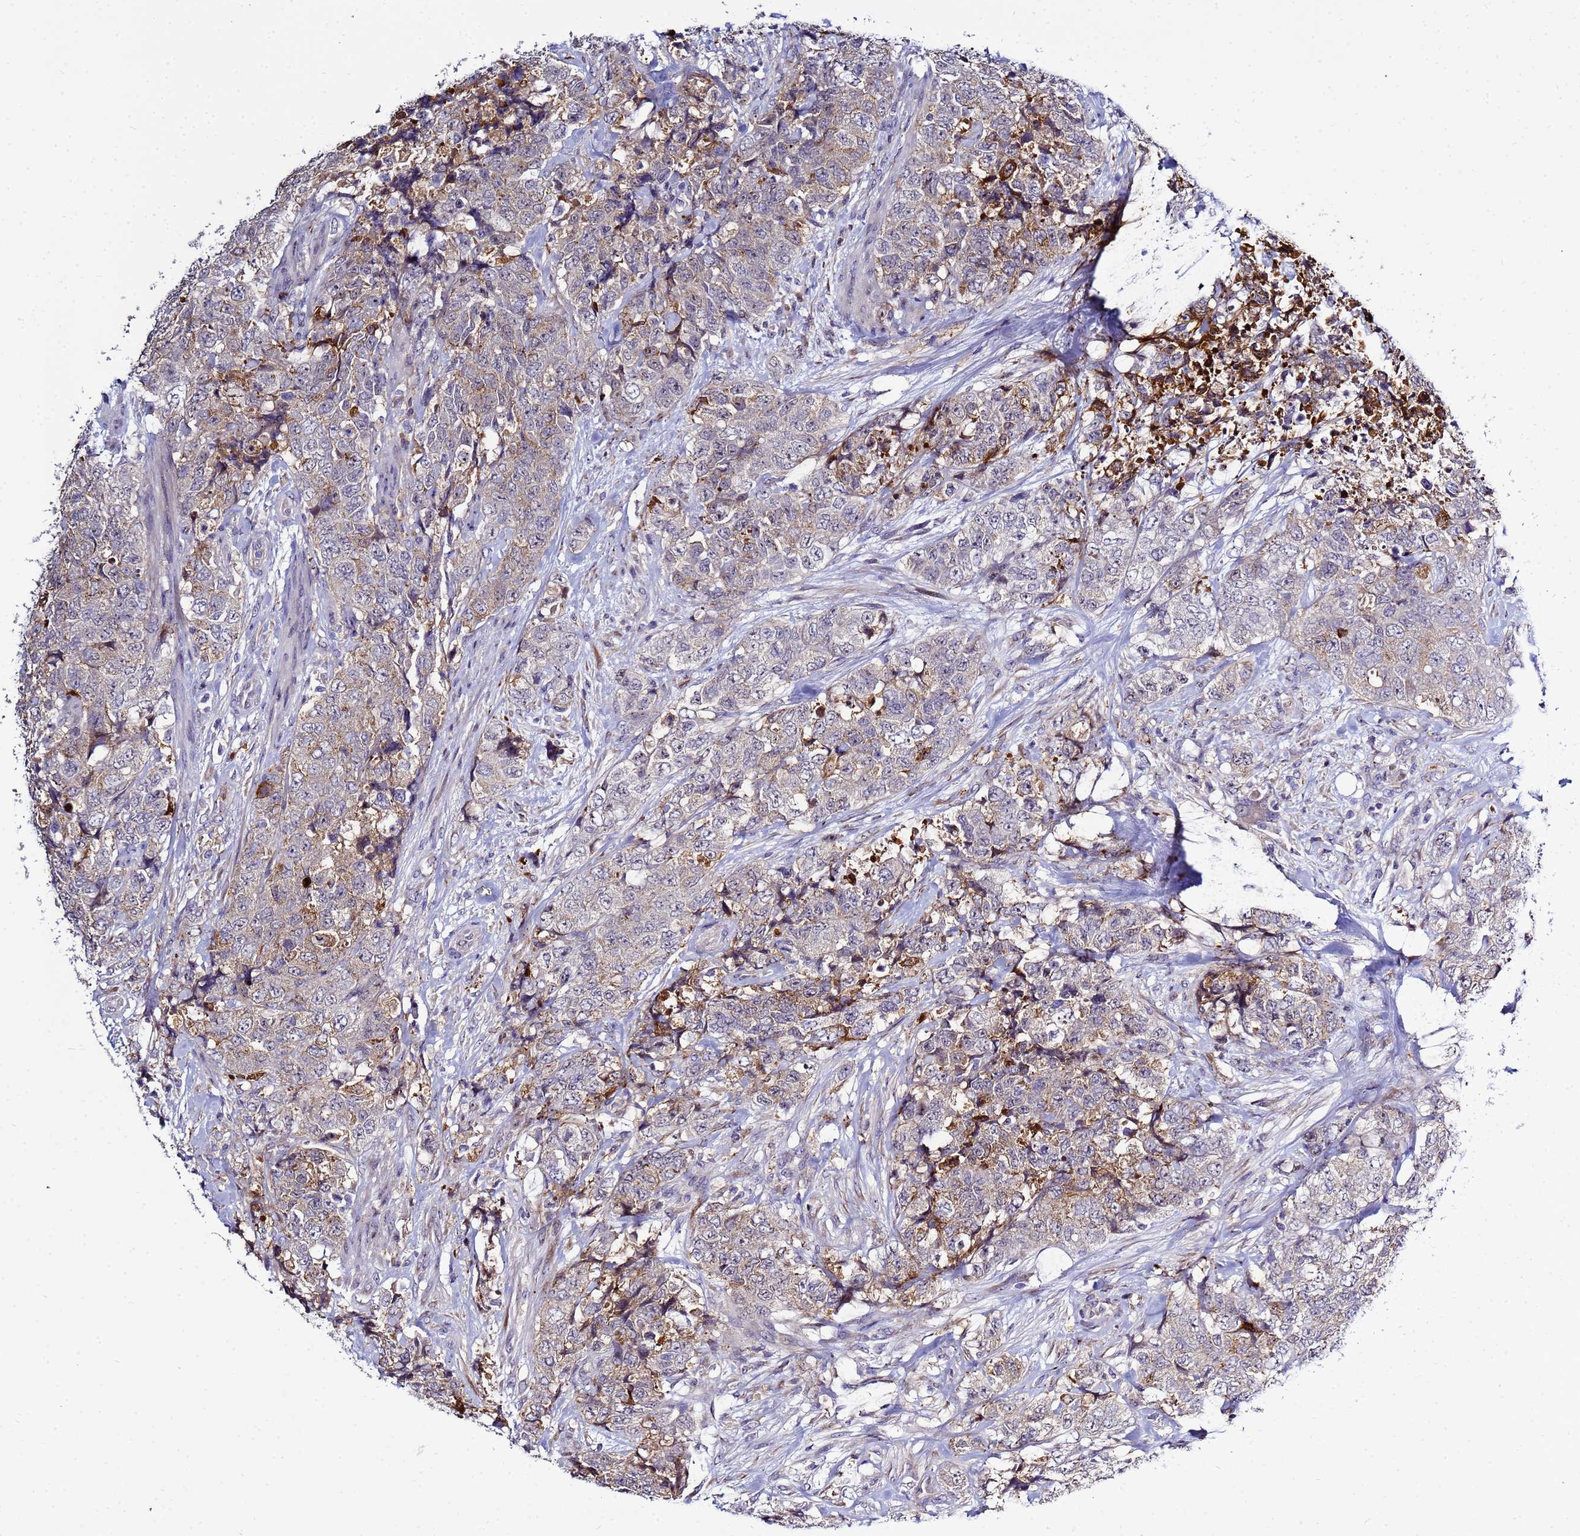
{"staining": {"intensity": "weak", "quantity": "25%-75%", "location": "cytoplasmic/membranous"}, "tissue": "urothelial cancer", "cell_type": "Tumor cells", "image_type": "cancer", "snomed": [{"axis": "morphology", "description": "Urothelial carcinoma, High grade"}, {"axis": "topography", "description": "Urinary bladder"}], "caption": "Immunohistochemical staining of human urothelial carcinoma (high-grade) displays low levels of weak cytoplasmic/membranous protein staining in about 25%-75% of tumor cells. (IHC, brightfield microscopy, high magnification).", "gene": "NOL8", "patient": {"sex": "female", "age": 78}}